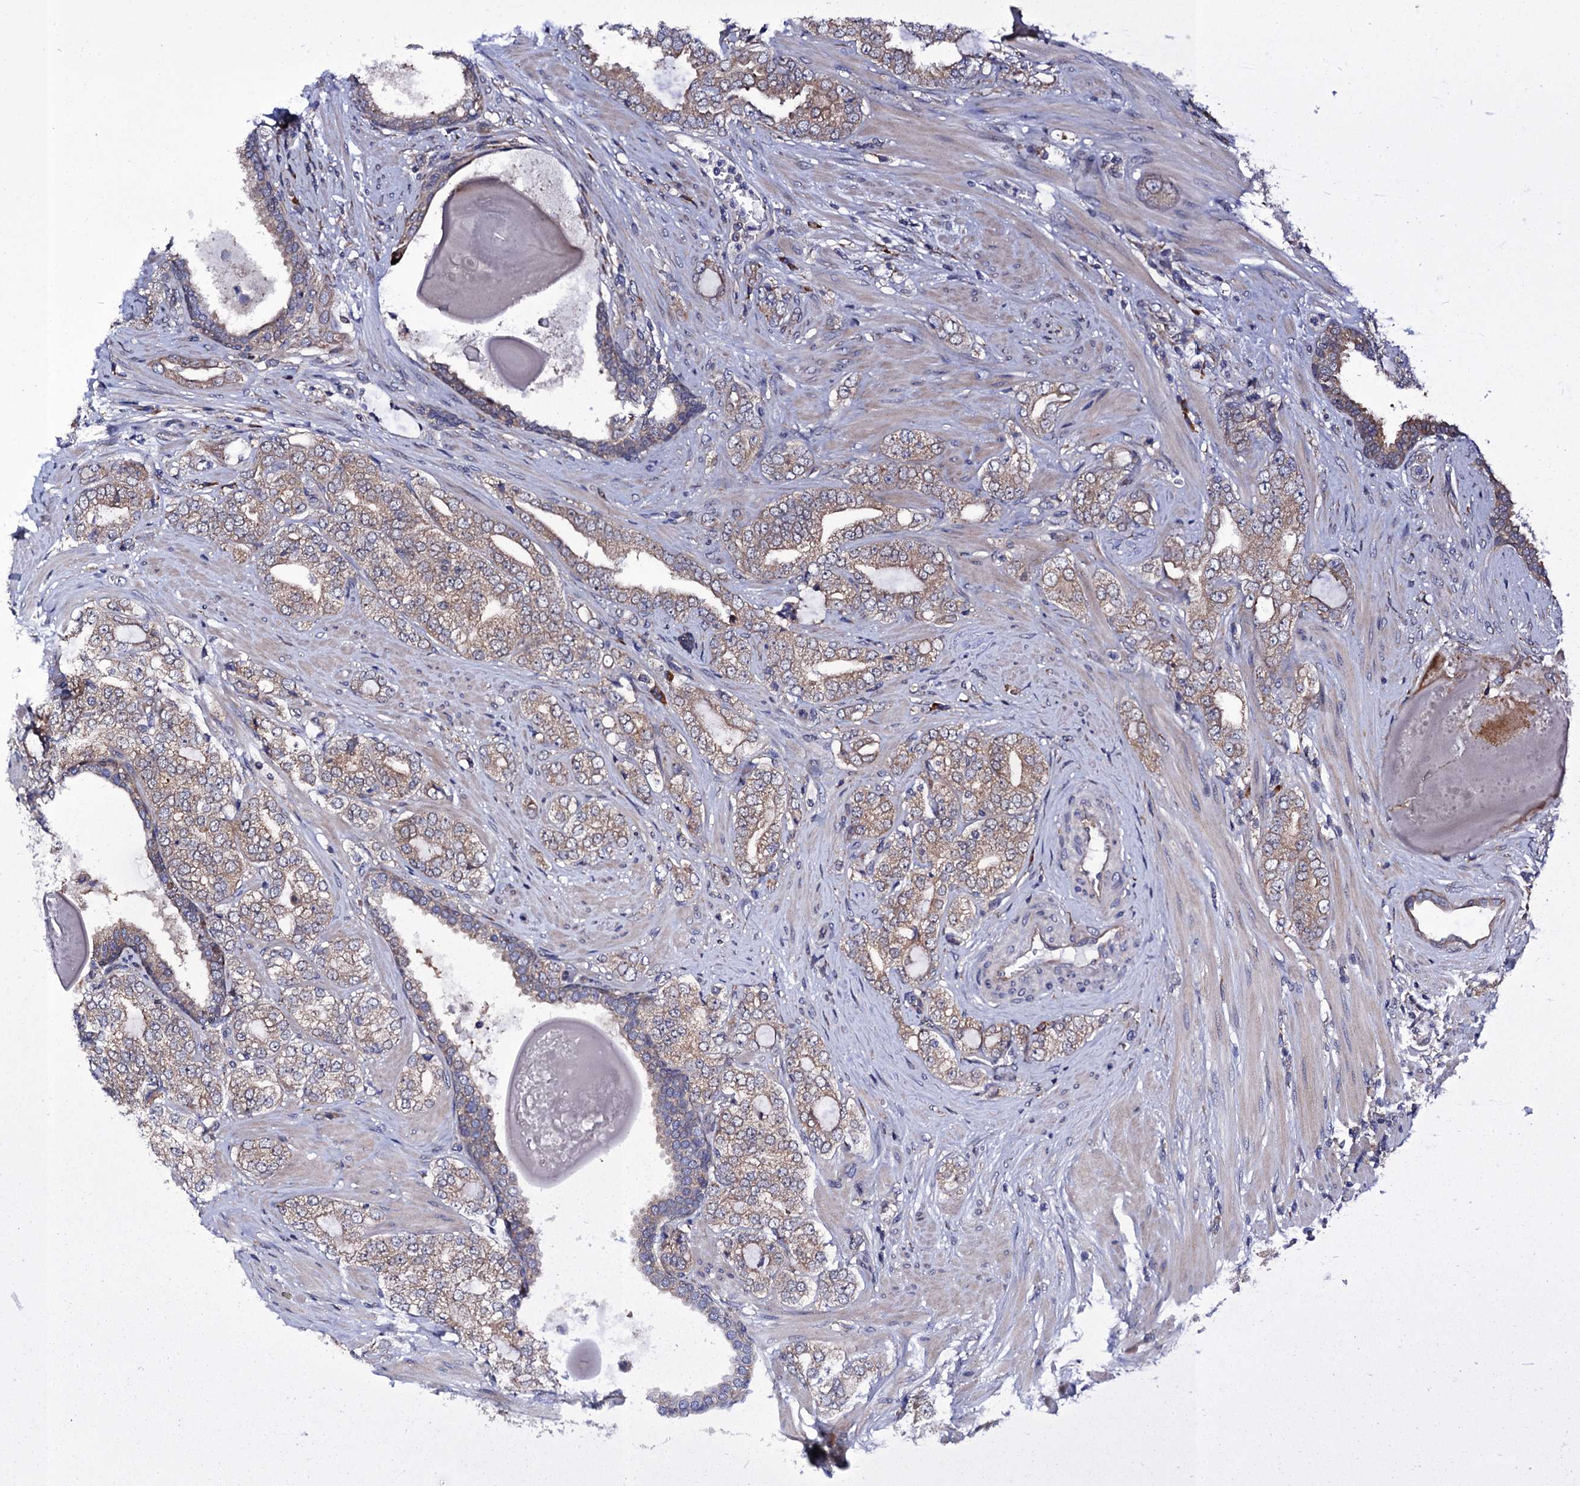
{"staining": {"intensity": "weak", "quantity": ">75%", "location": "cytoplasmic/membranous"}, "tissue": "prostate cancer", "cell_type": "Tumor cells", "image_type": "cancer", "snomed": [{"axis": "morphology", "description": "Adenocarcinoma, High grade"}, {"axis": "topography", "description": "Prostate"}], "caption": "Approximately >75% of tumor cells in prostate cancer (adenocarcinoma (high-grade)) reveal weak cytoplasmic/membranous protein expression as visualized by brown immunohistochemical staining.", "gene": "PGLS", "patient": {"sex": "male", "age": 64}}